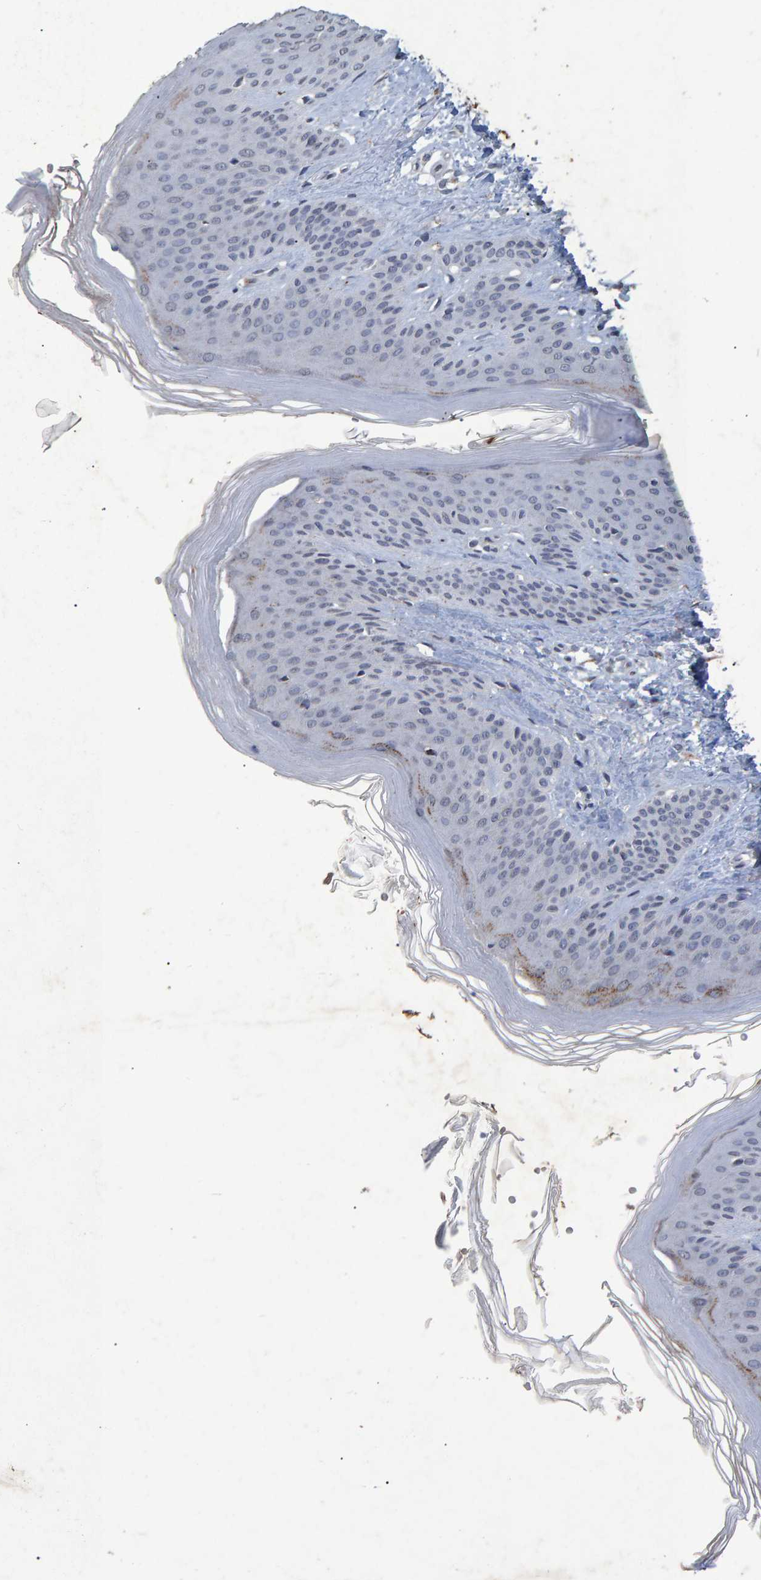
{"staining": {"intensity": "weak", "quantity": ">75%", "location": "cytoplasmic/membranous"}, "tissue": "skin", "cell_type": "Fibroblasts", "image_type": "normal", "snomed": [{"axis": "morphology", "description": "Normal tissue, NOS"}, {"axis": "morphology", "description": "Malignant melanoma, Metastatic site"}, {"axis": "topography", "description": "Skin"}], "caption": "Immunohistochemistry (IHC) of unremarkable human skin demonstrates low levels of weak cytoplasmic/membranous expression in about >75% of fibroblasts.", "gene": "GALC", "patient": {"sex": "male", "age": 41}}